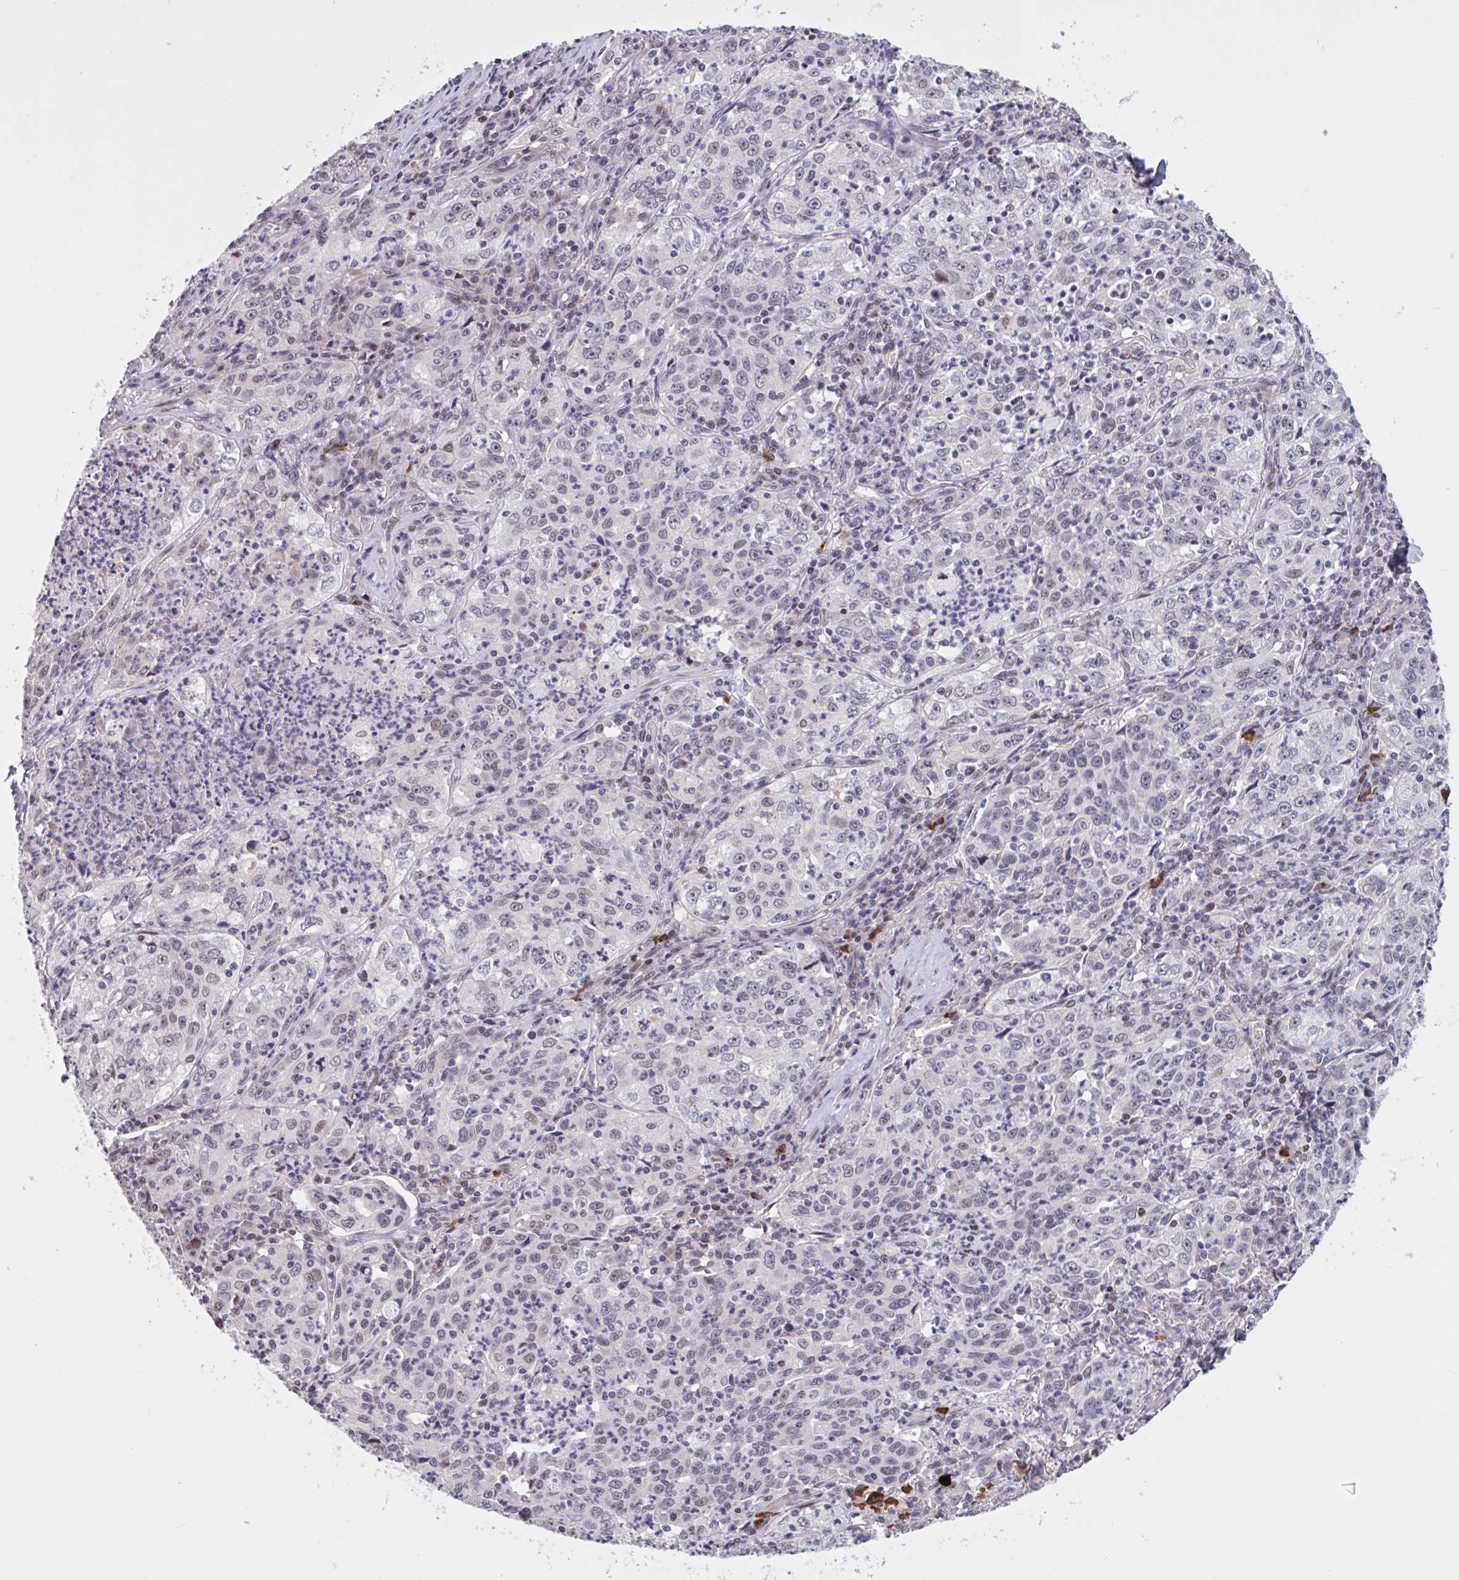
{"staining": {"intensity": "negative", "quantity": "none", "location": "none"}, "tissue": "lung cancer", "cell_type": "Tumor cells", "image_type": "cancer", "snomed": [{"axis": "morphology", "description": "Squamous cell carcinoma, NOS"}, {"axis": "topography", "description": "Lung"}], "caption": "This is an immunohistochemistry micrograph of lung cancer (squamous cell carcinoma). There is no staining in tumor cells.", "gene": "ZNF414", "patient": {"sex": "male", "age": 71}}